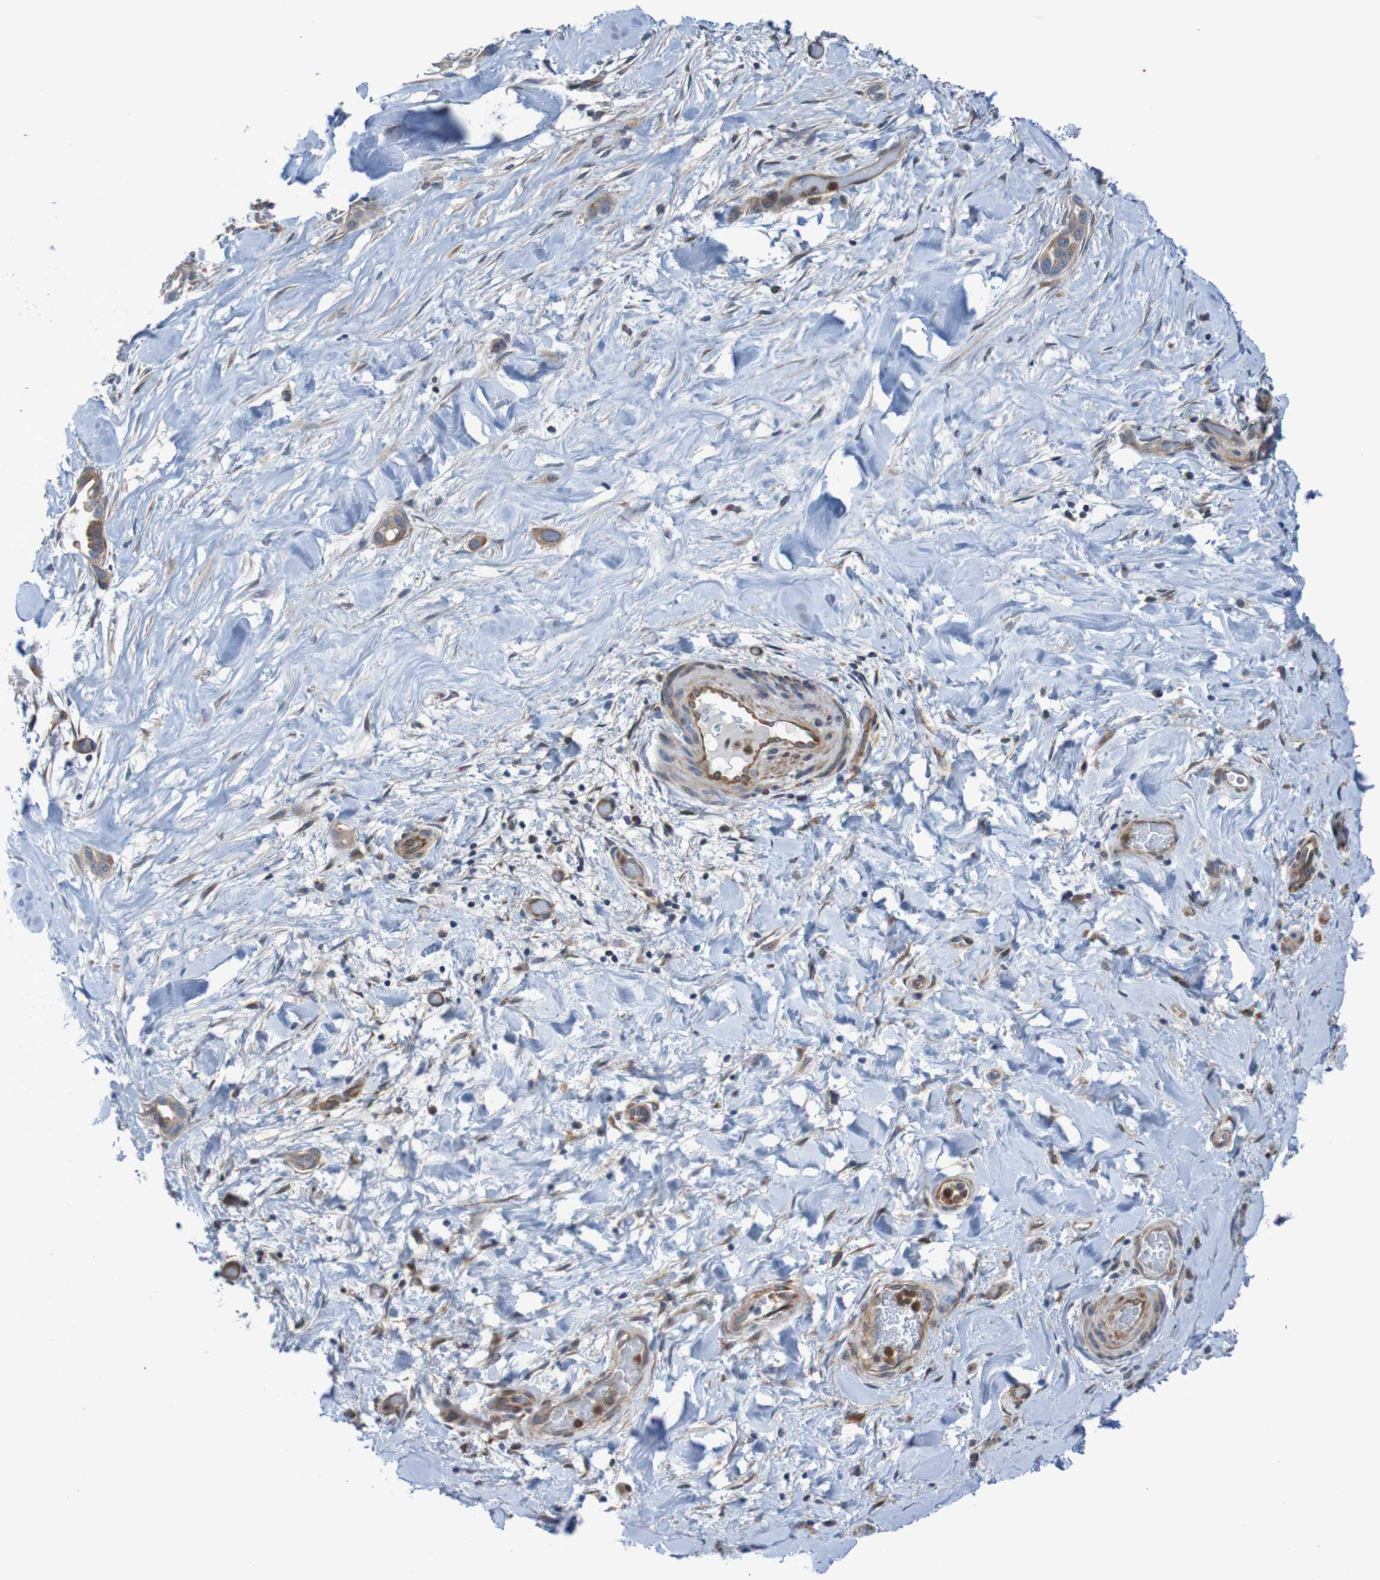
{"staining": {"intensity": "moderate", "quantity": ">75%", "location": "cytoplasmic/membranous"}, "tissue": "liver cancer", "cell_type": "Tumor cells", "image_type": "cancer", "snomed": [{"axis": "morphology", "description": "Cholangiocarcinoma"}, {"axis": "topography", "description": "Liver"}], "caption": "DAB (3,3'-diaminobenzidine) immunohistochemical staining of human liver cholangiocarcinoma displays moderate cytoplasmic/membranous protein positivity in approximately >75% of tumor cells.", "gene": "ANGPT4", "patient": {"sex": "female", "age": 65}}